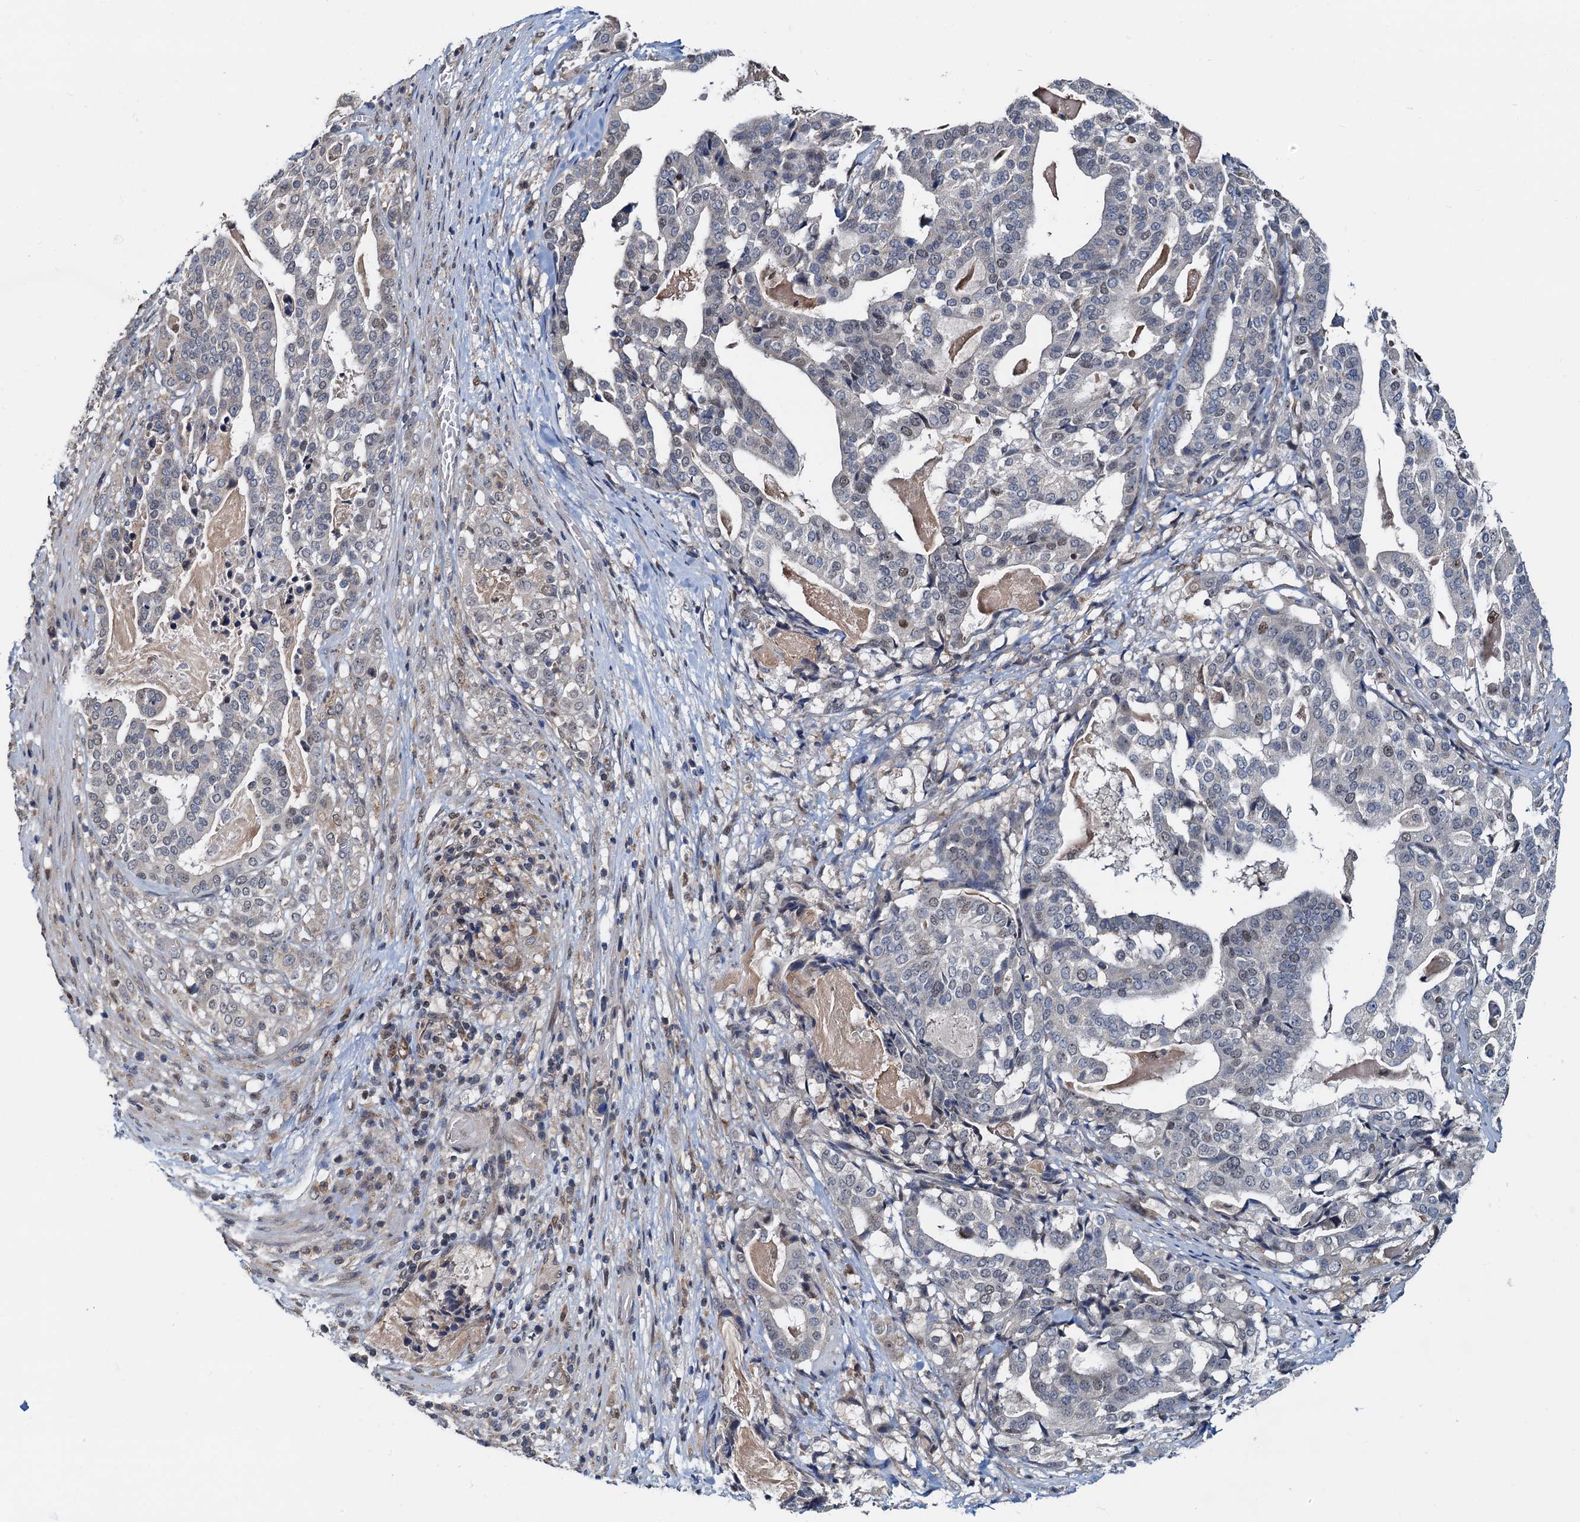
{"staining": {"intensity": "weak", "quantity": "<25%", "location": "nuclear"}, "tissue": "stomach cancer", "cell_type": "Tumor cells", "image_type": "cancer", "snomed": [{"axis": "morphology", "description": "Adenocarcinoma, NOS"}, {"axis": "topography", "description": "Stomach"}], "caption": "A high-resolution photomicrograph shows immunohistochemistry (IHC) staining of stomach cancer (adenocarcinoma), which reveals no significant positivity in tumor cells.", "gene": "MCMBP", "patient": {"sex": "male", "age": 48}}